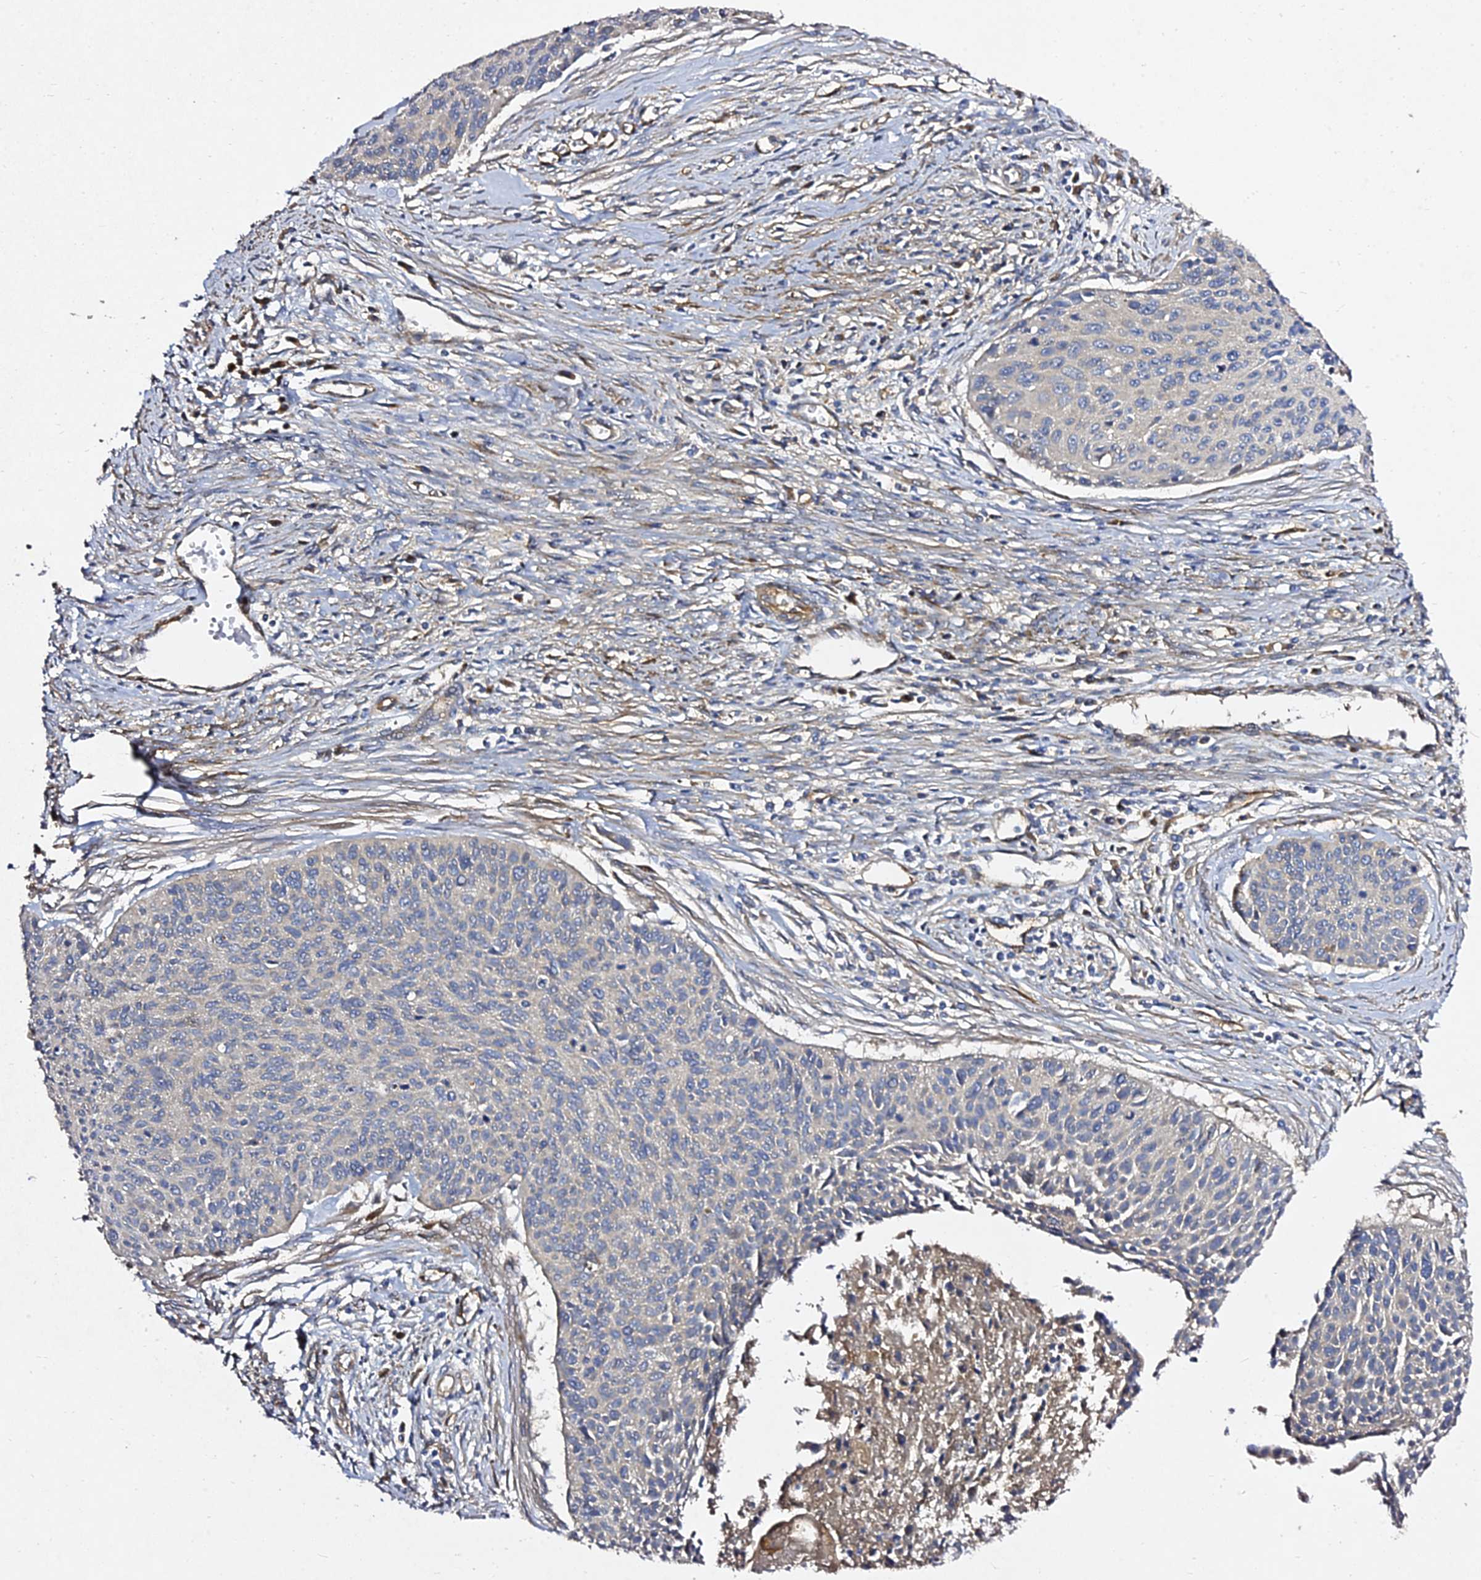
{"staining": {"intensity": "negative", "quantity": "none", "location": "none"}, "tissue": "cervical cancer", "cell_type": "Tumor cells", "image_type": "cancer", "snomed": [{"axis": "morphology", "description": "Squamous cell carcinoma, NOS"}, {"axis": "topography", "description": "Cervix"}], "caption": "Human cervical squamous cell carcinoma stained for a protein using immunohistochemistry reveals no positivity in tumor cells.", "gene": "GRTP1", "patient": {"sex": "female", "age": 55}}